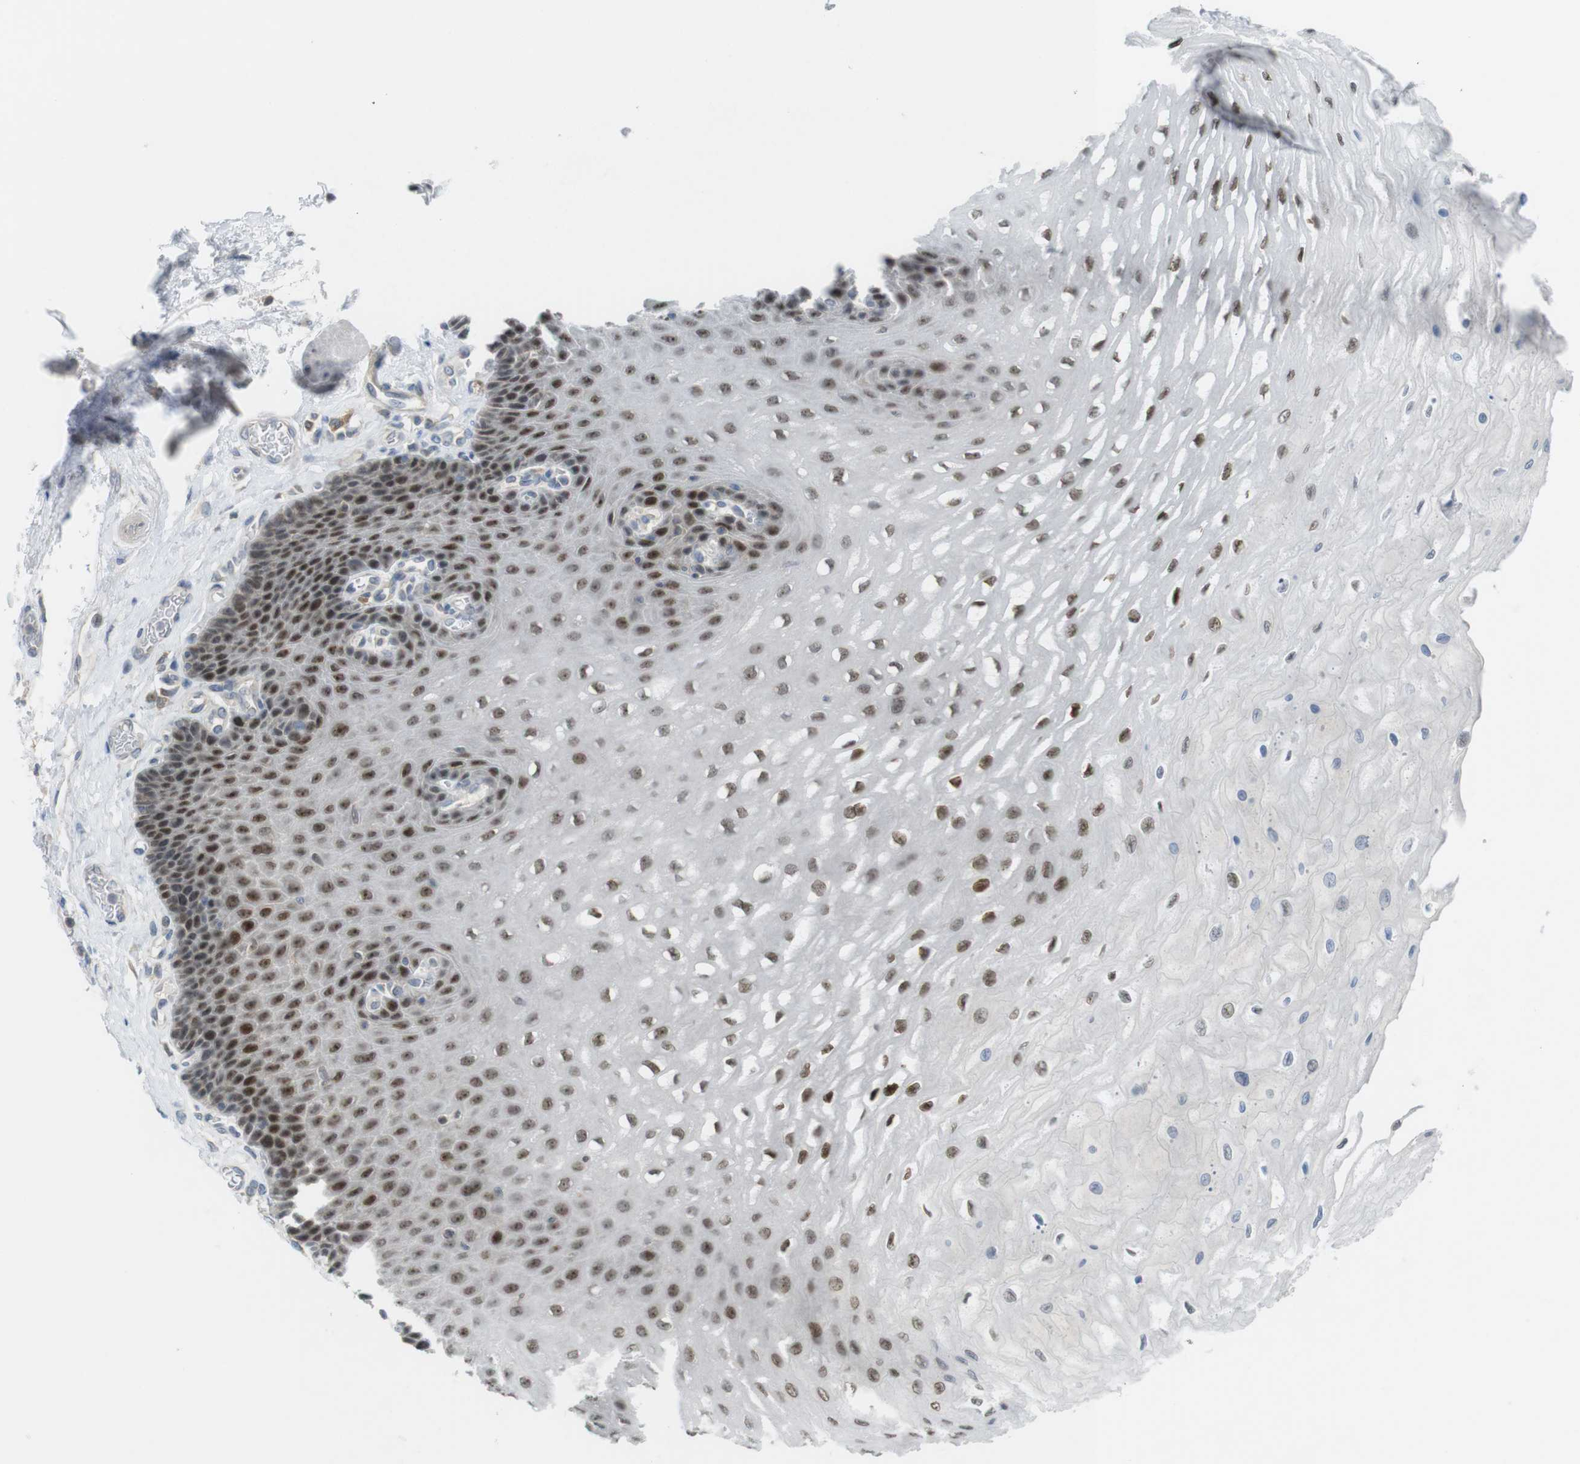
{"staining": {"intensity": "moderate", "quantity": ">75%", "location": "nuclear"}, "tissue": "esophagus", "cell_type": "Squamous epithelial cells", "image_type": "normal", "snomed": [{"axis": "morphology", "description": "Normal tissue, NOS"}, {"axis": "topography", "description": "Esophagus"}], "caption": "A high-resolution photomicrograph shows immunohistochemistry (IHC) staining of normal esophagus, which shows moderate nuclear expression in about >75% of squamous epithelial cells. Using DAB (brown) and hematoxylin (blue) stains, captured at high magnification using brightfield microscopy.", "gene": "RCC1", "patient": {"sex": "female", "age": 72}}